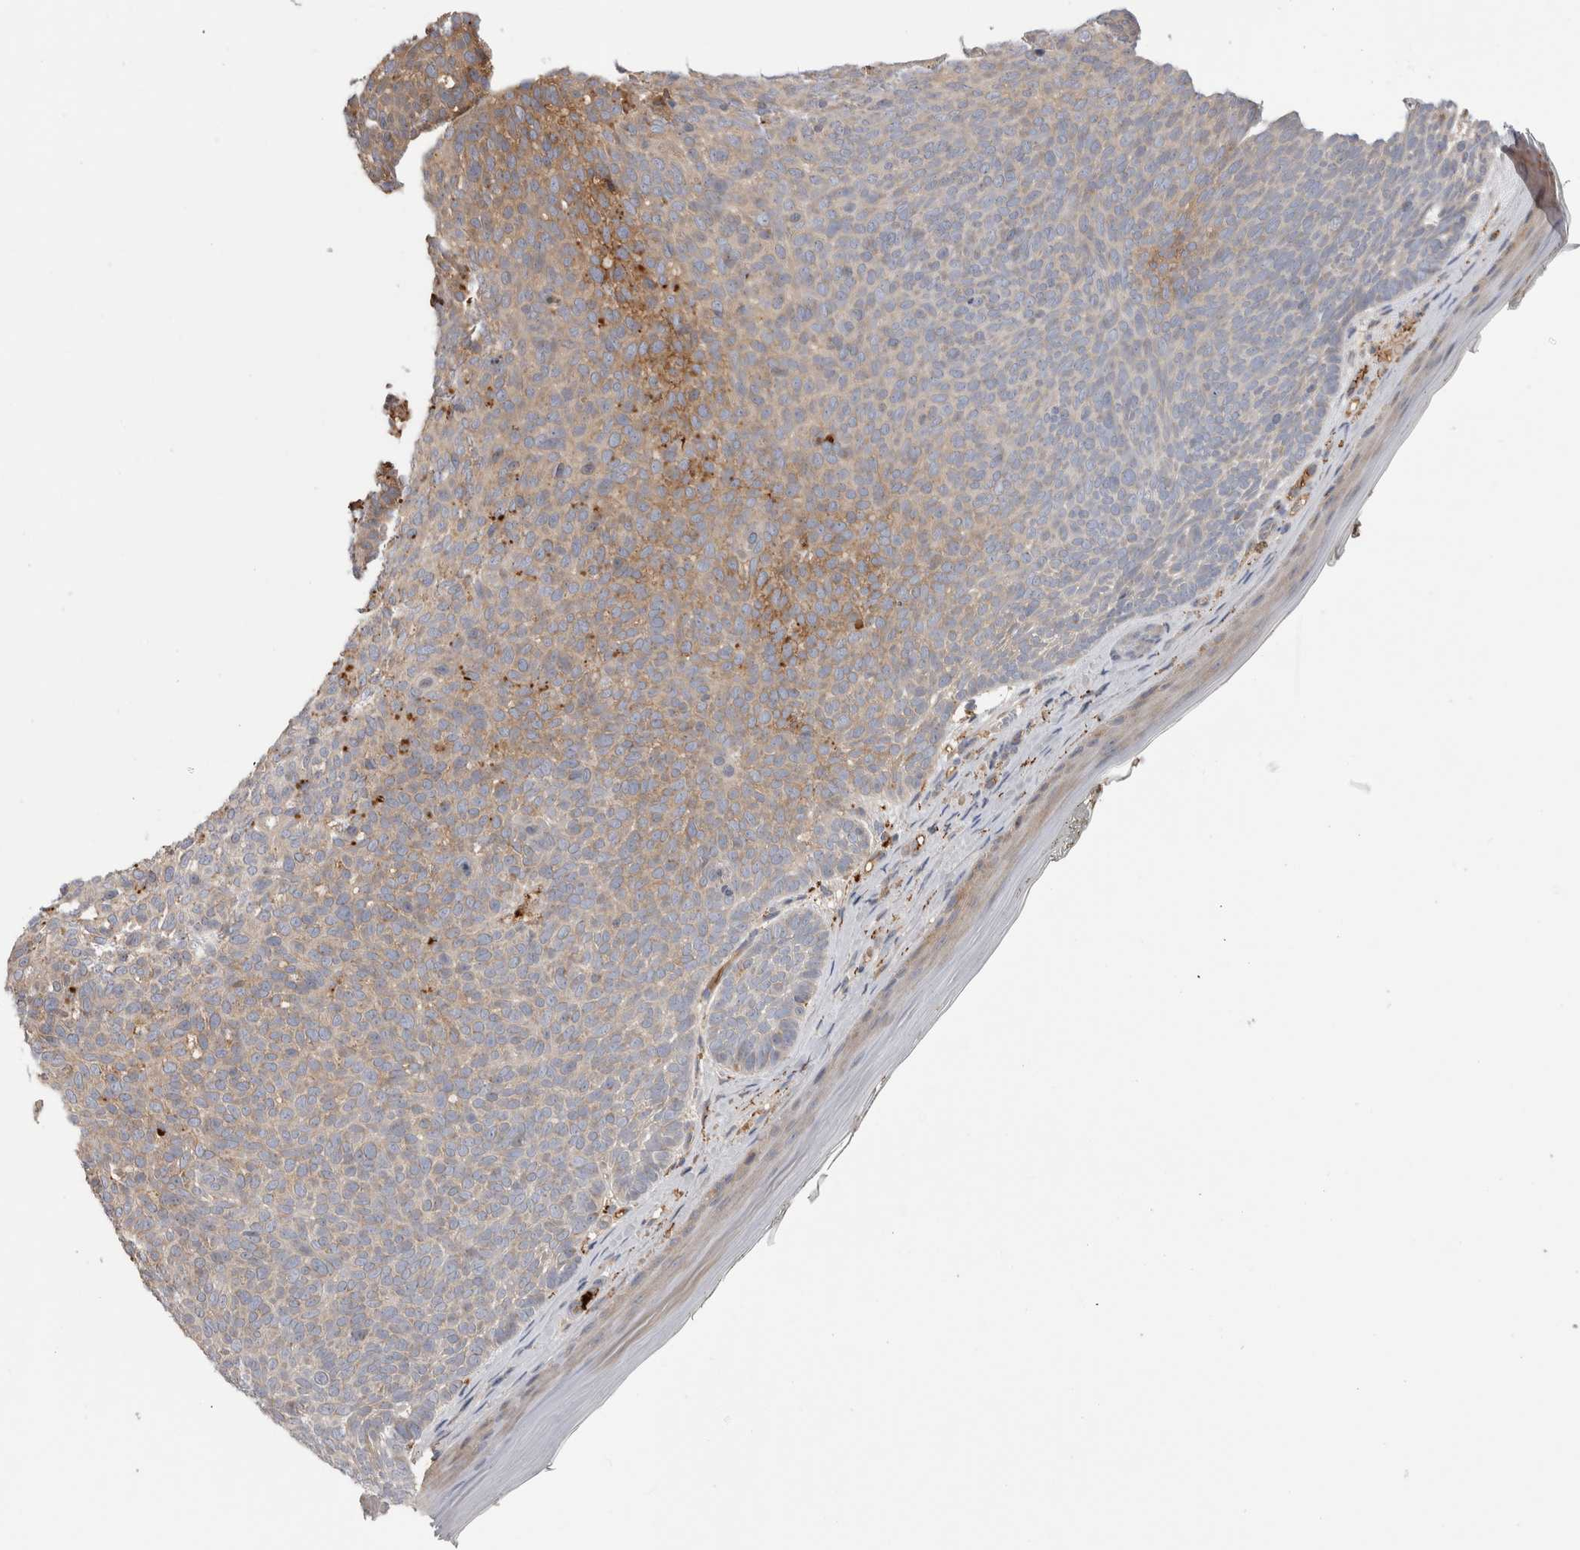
{"staining": {"intensity": "weak", "quantity": "25%-75%", "location": "cytoplasmic/membranous"}, "tissue": "skin cancer", "cell_type": "Tumor cells", "image_type": "cancer", "snomed": [{"axis": "morphology", "description": "Basal cell carcinoma"}, {"axis": "topography", "description": "Skin"}], "caption": "Protein staining exhibits weak cytoplasmic/membranous positivity in approximately 25%-75% of tumor cells in basal cell carcinoma (skin).", "gene": "TBCE", "patient": {"sex": "male", "age": 61}}